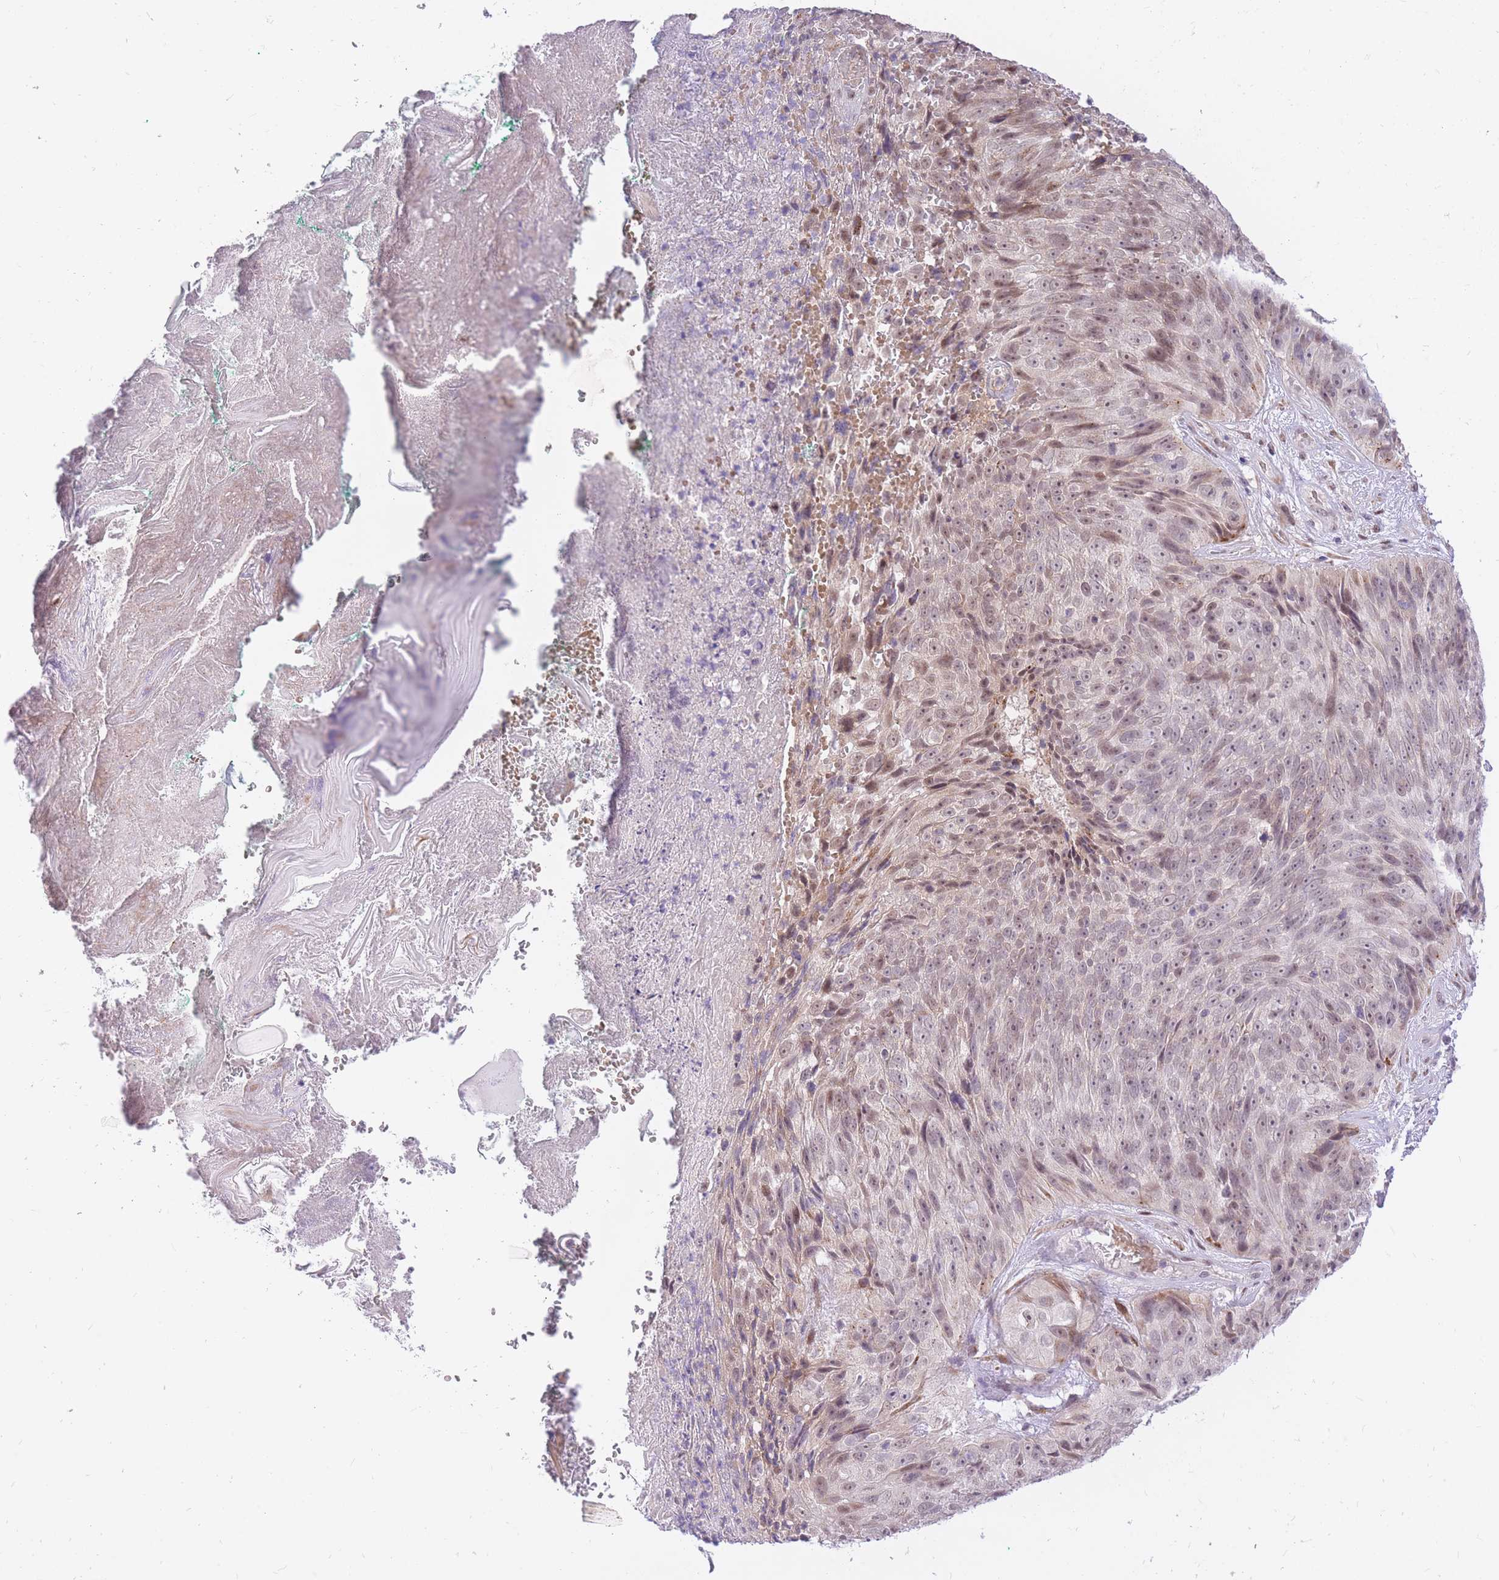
{"staining": {"intensity": "moderate", "quantity": "<25%", "location": "cytoplasmic/membranous,nuclear"}, "tissue": "skin cancer", "cell_type": "Tumor cells", "image_type": "cancer", "snomed": [{"axis": "morphology", "description": "Squamous cell carcinoma, NOS"}, {"axis": "topography", "description": "Skin"}], "caption": "Brown immunohistochemical staining in human skin cancer reveals moderate cytoplasmic/membranous and nuclear positivity in approximately <25% of tumor cells. Ihc stains the protein in brown and the nuclei are stained blue.", "gene": "MINDY2", "patient": {"sex": "female", "age": 87}}